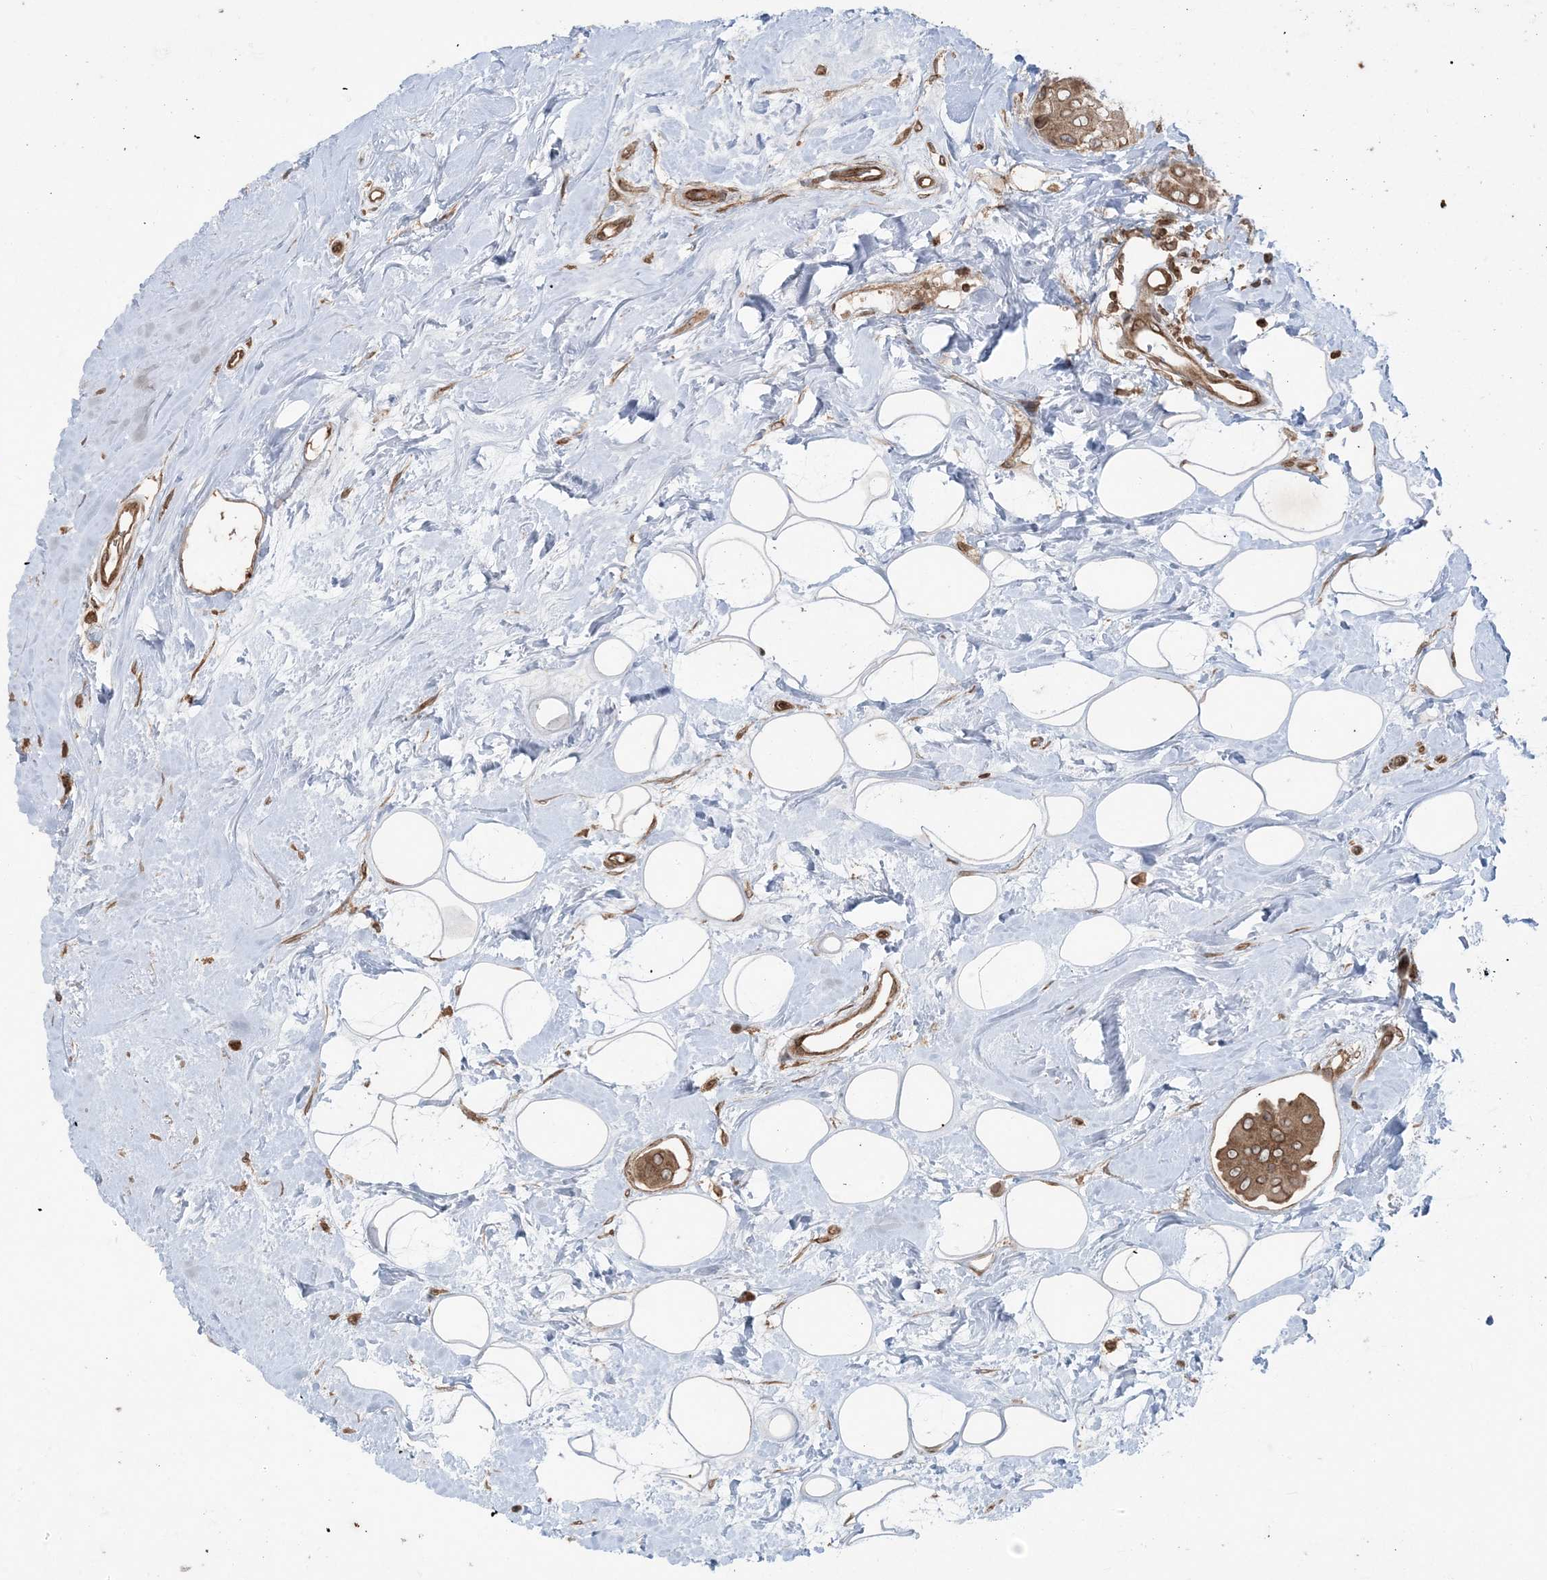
{"staining": {"intensity": "moderate", "quantity": ">75%", "location": "cytoplasmic/membranous"}, "tissue": "breast cancer", "cell_type": "Tumor cells", "image_type": "cancer", "snomed": [{"axis": "morphology", "description": "Normal tissue, NOS"}, {"axis": "morphology", "description": "Duct carcinoma"}, {"axis": "topography", "description": "Breast"}], "caption": "A high-resolution micrograph shows immunohistochemistry staining of infiltrating ductal carcinoma (breast), which exhibits moderate cytoplasmic/membranous staining in about >75% of tumor cells.", "gene": "DDX19B", "patient": {"sex": "female", "age": 39}}